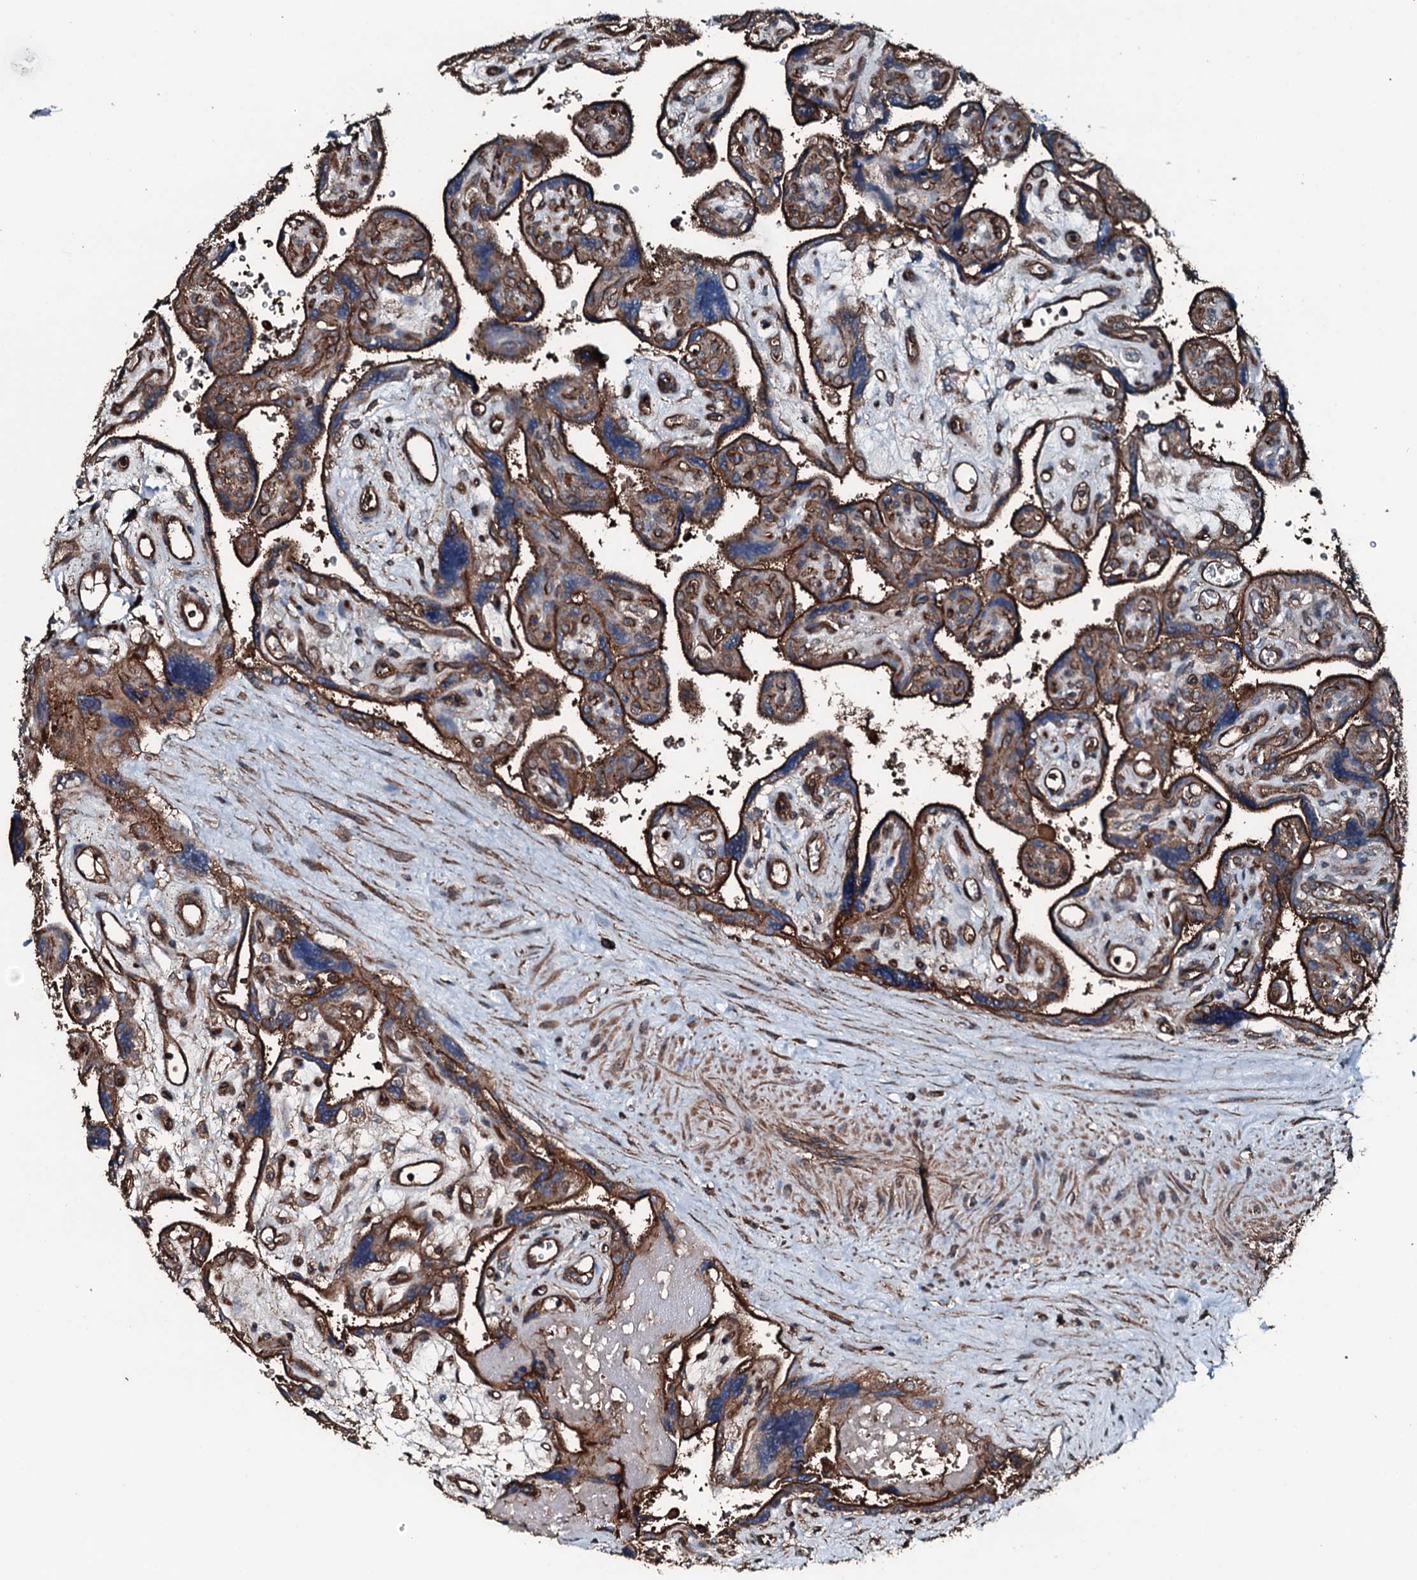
{"staining": {"intensity": "moderate", "quantity": ">75%", "location": "cytoplasmic/membranous"}, "tissue": "placenta", "cell_type": "Decidual cells", "image_type": "normal", "snomed": [{"axis": "morphology", "description": "Normal tissue, NOS"}, {"axis": "topography", "description": "Placenta"}], "caption": "A micrograph of placenta stained for a protein reveals moderate cytoplasmic/membranous brown staining in decidual cells.", "gene": "SLC25A38", "patient": {"sex": "female", "age": 39}}